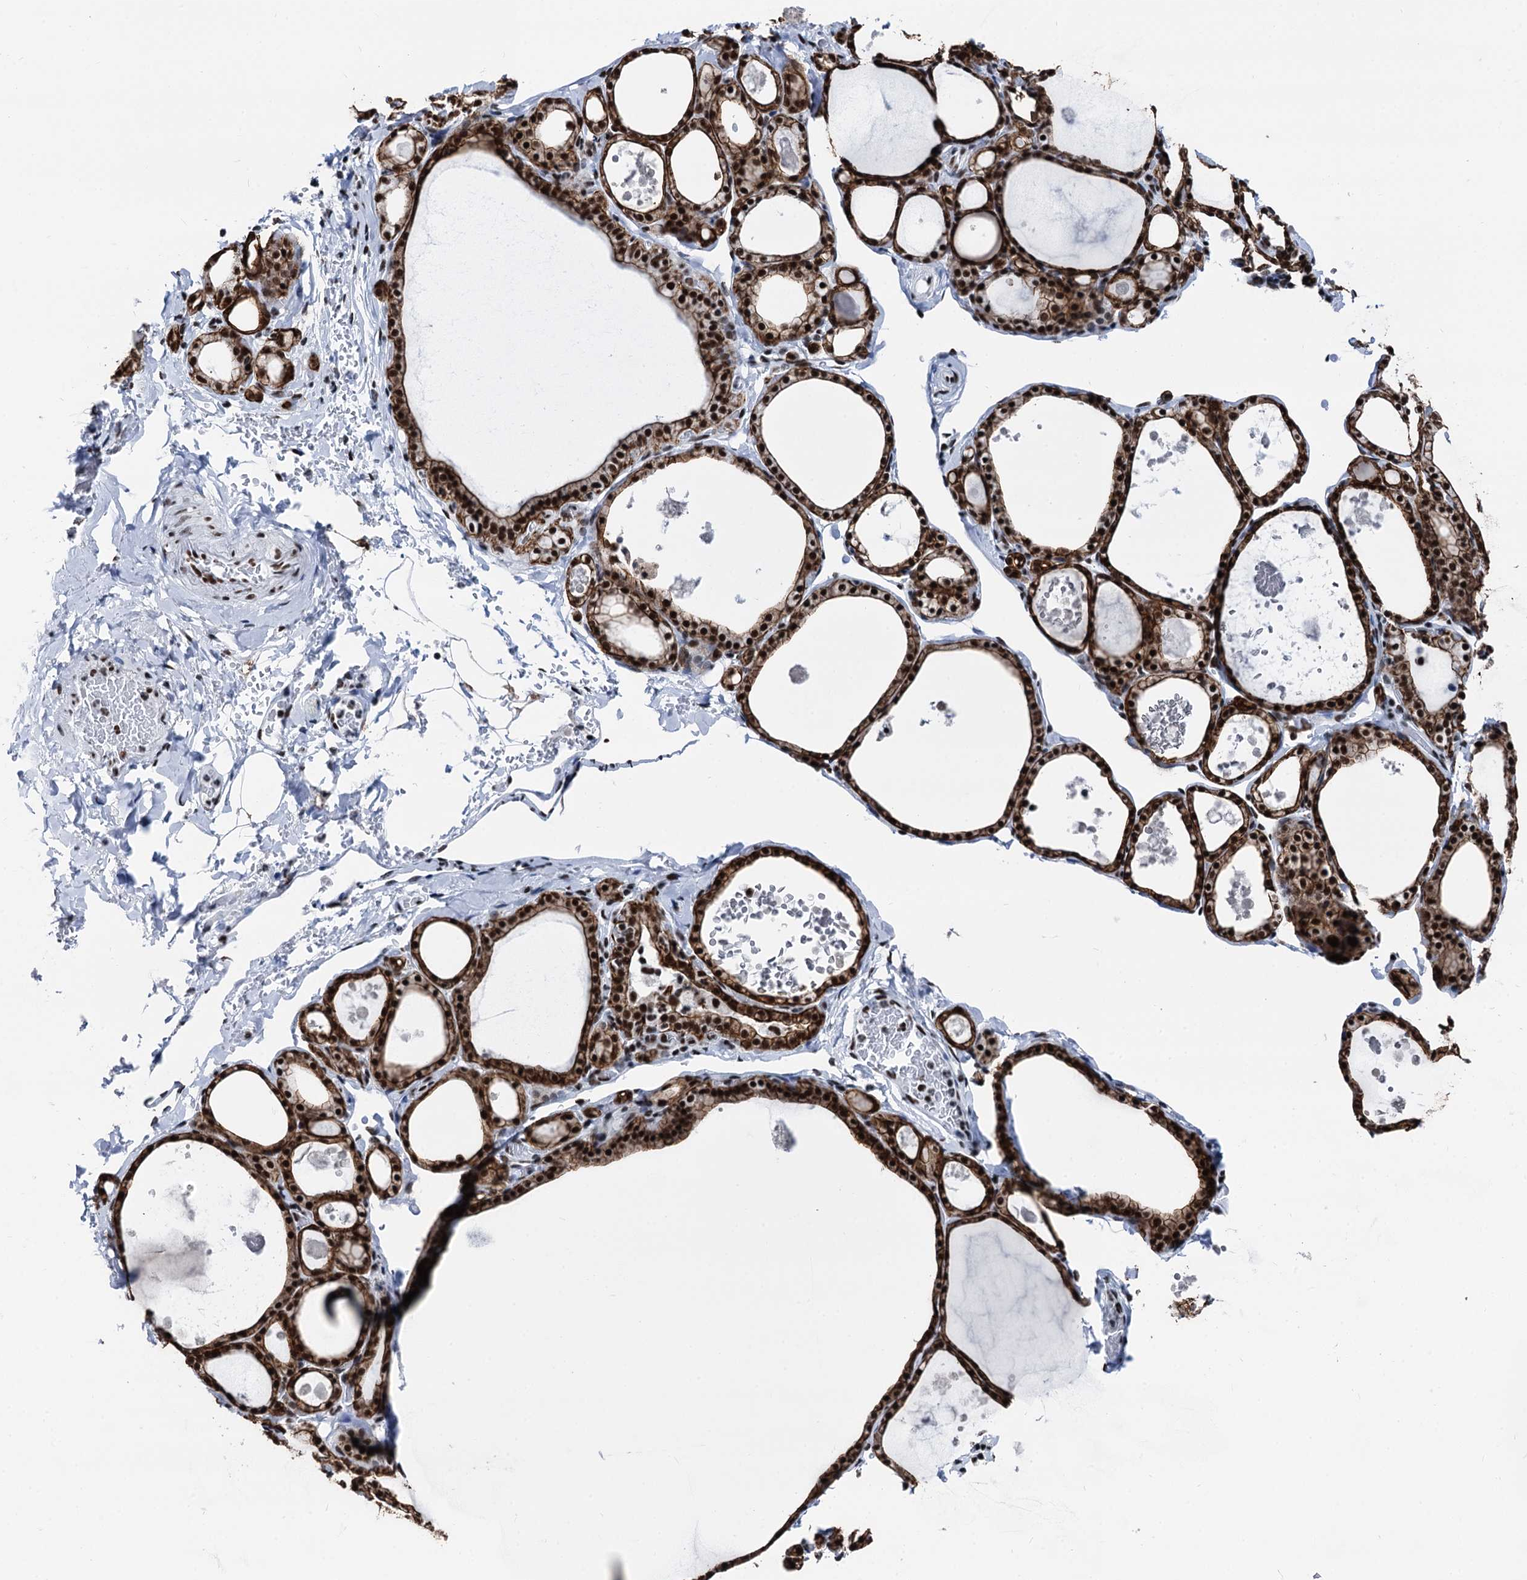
{"staining": {"intensity": "strong", "quantity": ">75%", "location": "cytoplasmic/membranous,nuclear"}, "tissue": "thyroid gland", "cell_type": "Glandular cells", "image_type": "normal", "snomed": [{"axis": "morphology", "description": "Normal tissue, NOS"}, {"axis": "topography", "description": "Thyroid gland"}], "caption": "The histopathology image displays immunohistochemical staining of normal thyroid gland. There is strong cytoplasmic/membranous,nuclear staining is present in about >75% of glandular cells. The protein is shown in brown color, while the nuclei are stained blue.", "gene": "DDX23", "patient": {"sex": "male", "age": 56}}